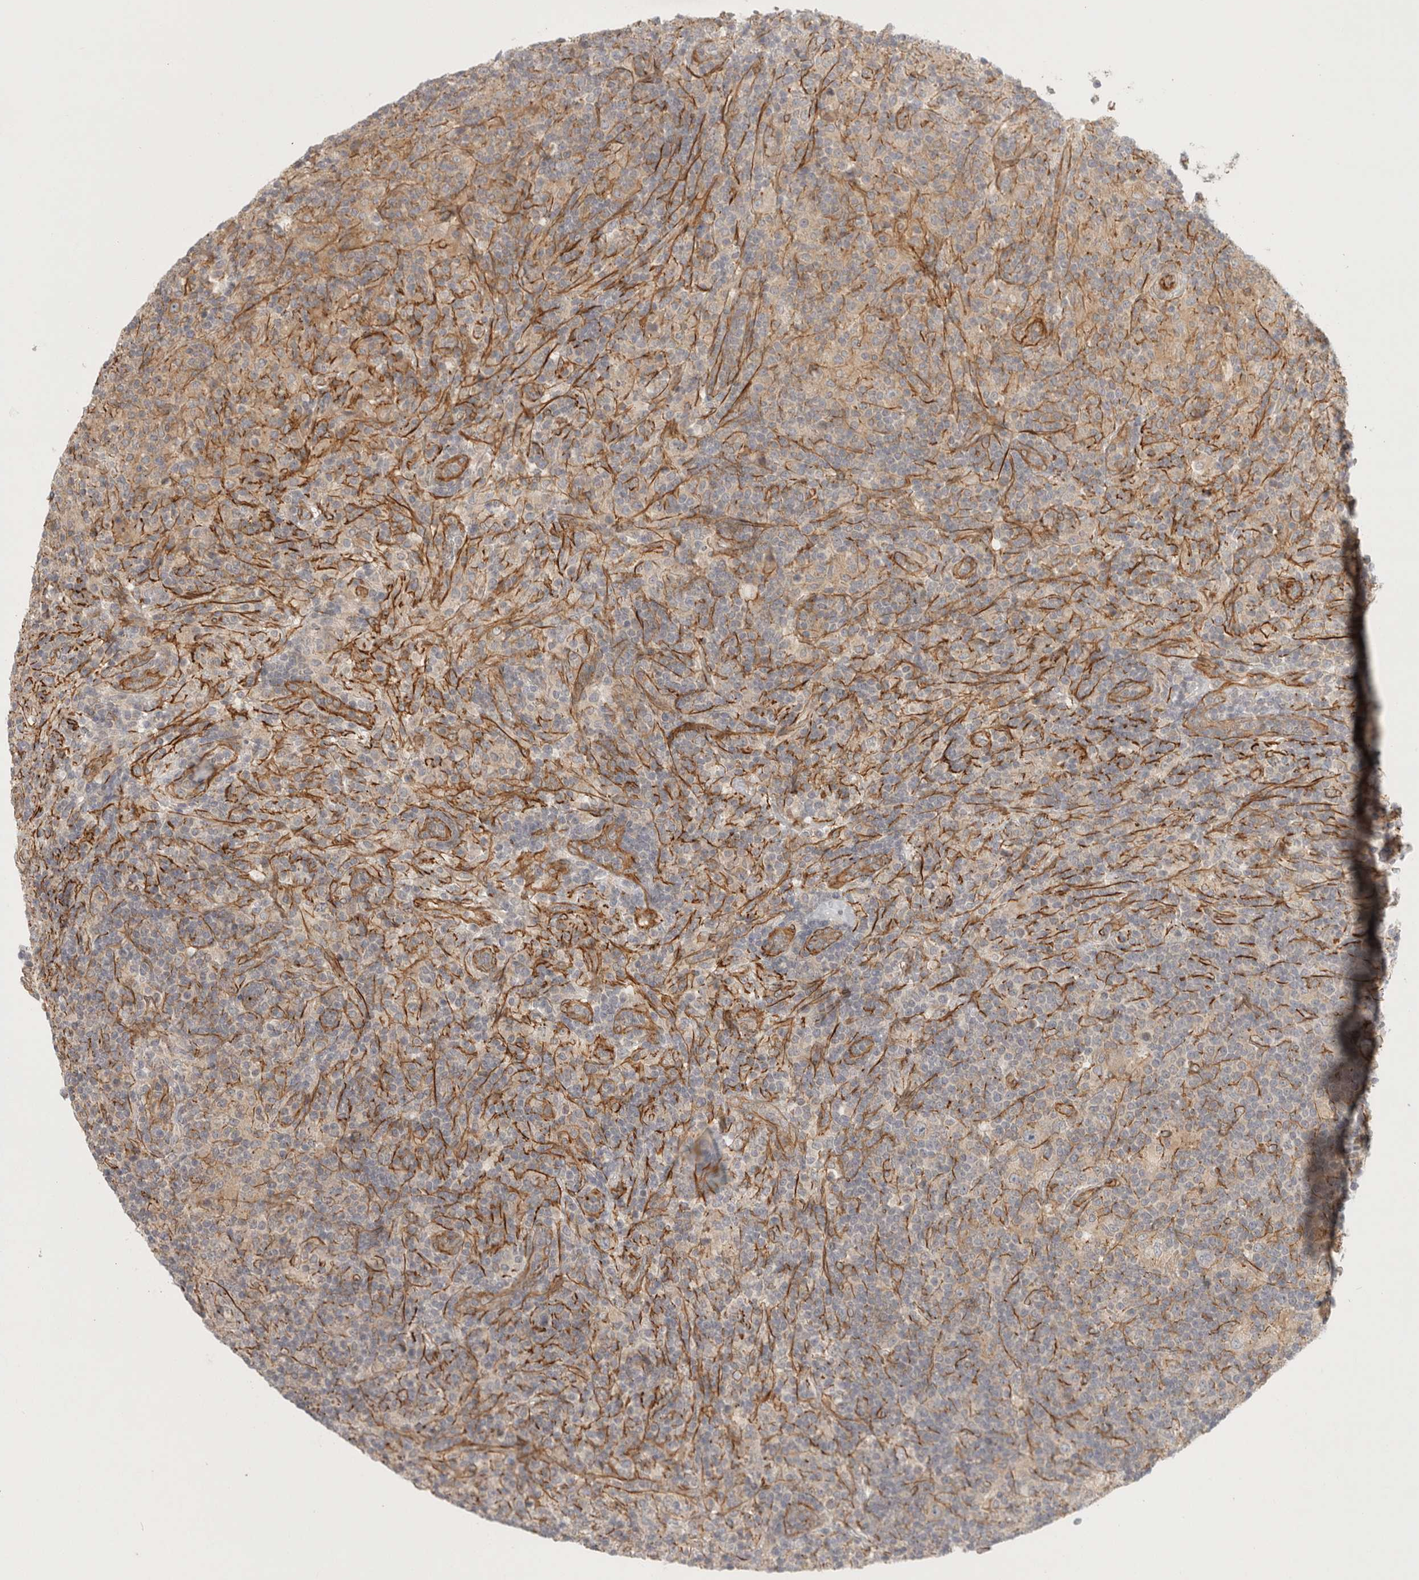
{"staining": {"intensity": "weak", "quantity": ">75%", "location": "cytoplasmic/membranous"}, "tissue": "lymphoma", "cell_type": "Tumor cells", "image_type": "cancer", "snomed": [{"axis": "morphology", "description": "Hodgkin's disease, NOS"}, {"axis": "topography", "description": "Lymph node"}], "caption": "Tumor cells display low levels of weak cytoplasmic/membranous expression in about >75% of cells in human lymphoma.", "gene": "LONRF1", "patient": {"sex": "male", "age": 70}}